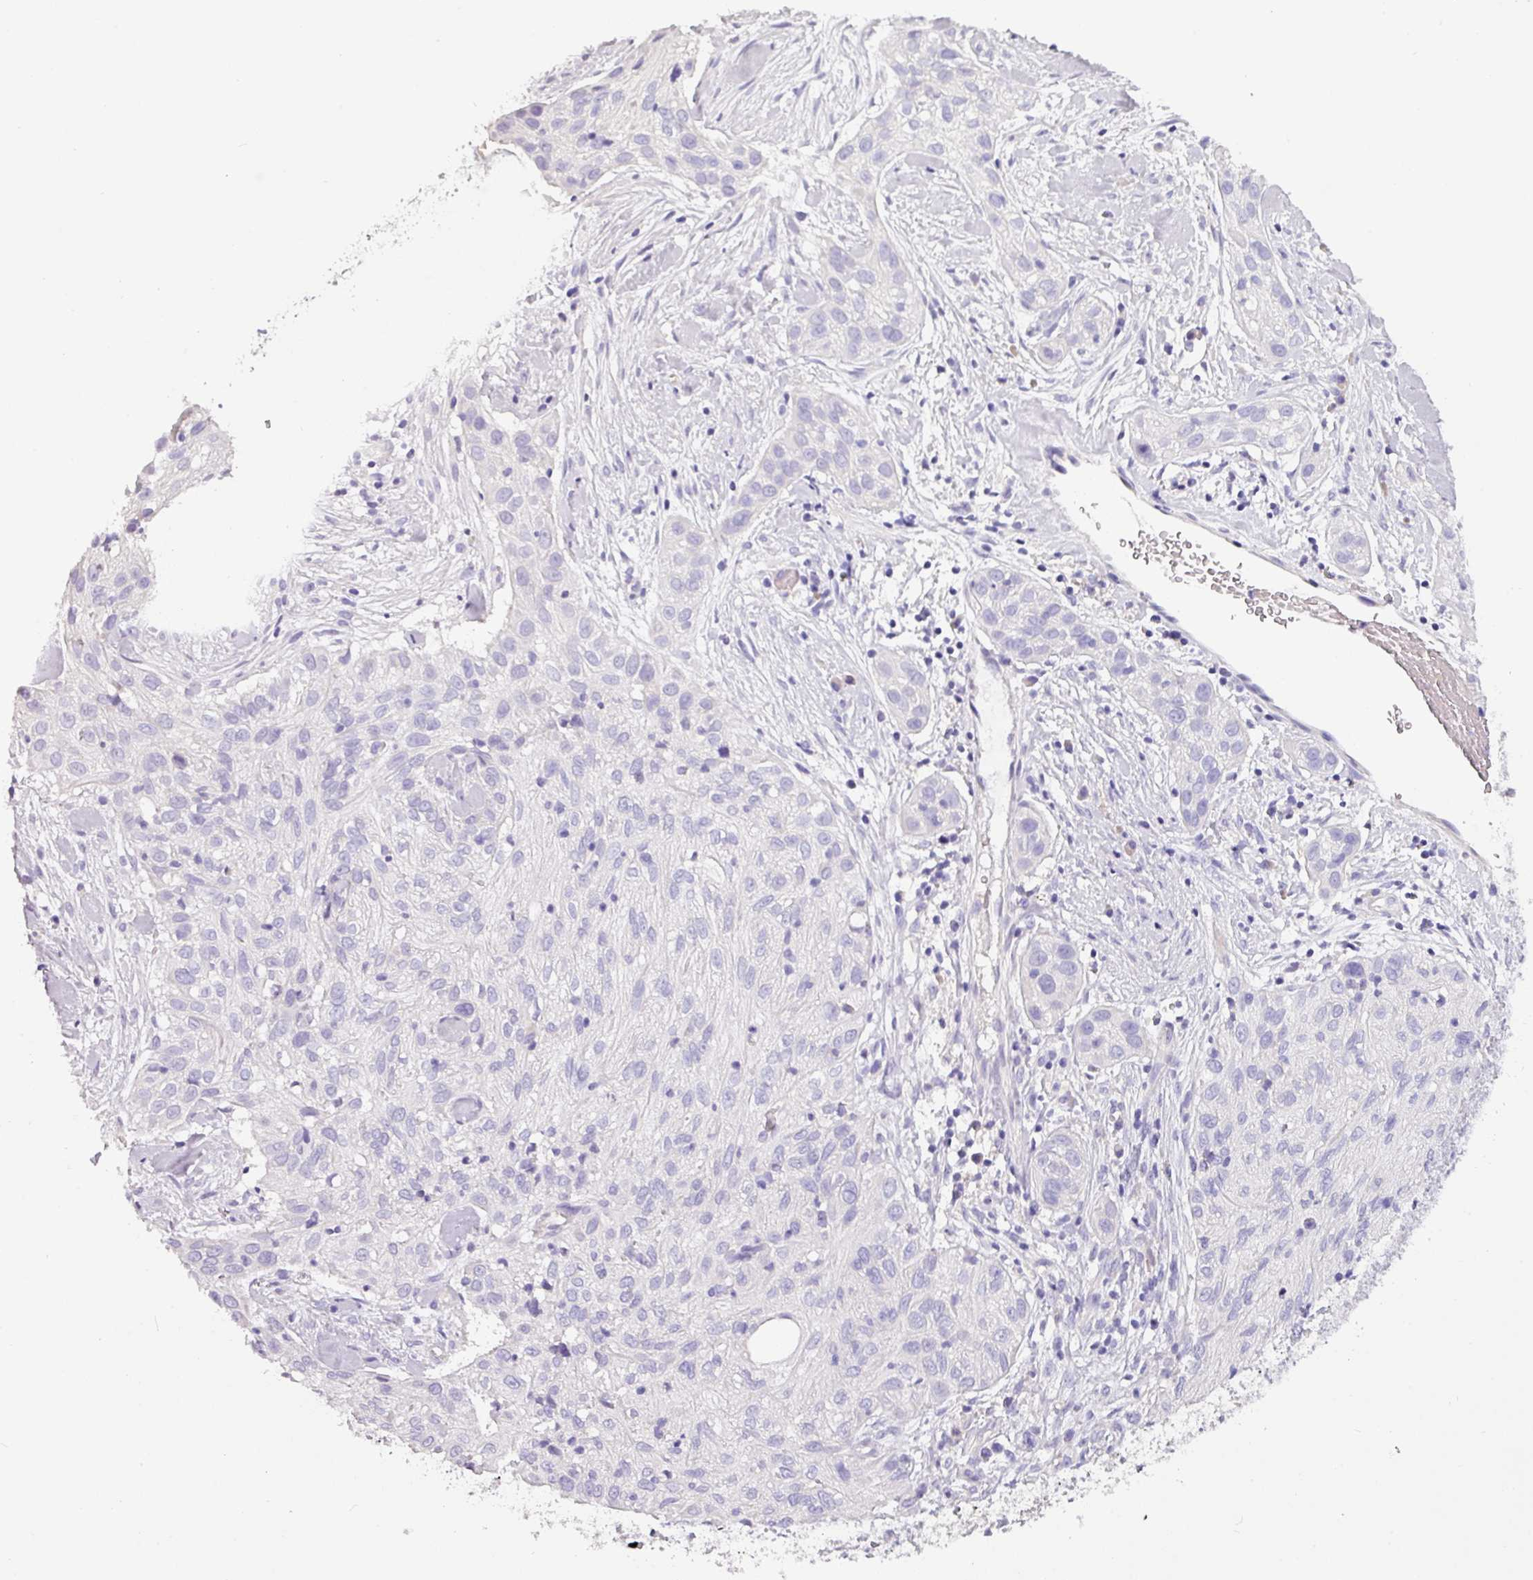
{"staining": {"intensity": "negative", "quantity": "none", "location": "none"}, "tissue": "skin cancer", "cell_type": "Tumor cells", "image_type": "cancer", "snomed": [{"axis": "morphology", "description": "Squamous cell carcinoma, NOS"}, {"axis": "topography", "description": "Skin"}], "caption": "This is a photomicrograph of immunohistochemistry staining of skin cancer (squamous cell carcinoma), which shows no positivity in tumor cells.", "gene": "RGS16", "patient": {"sex": "male", "age": 82}}